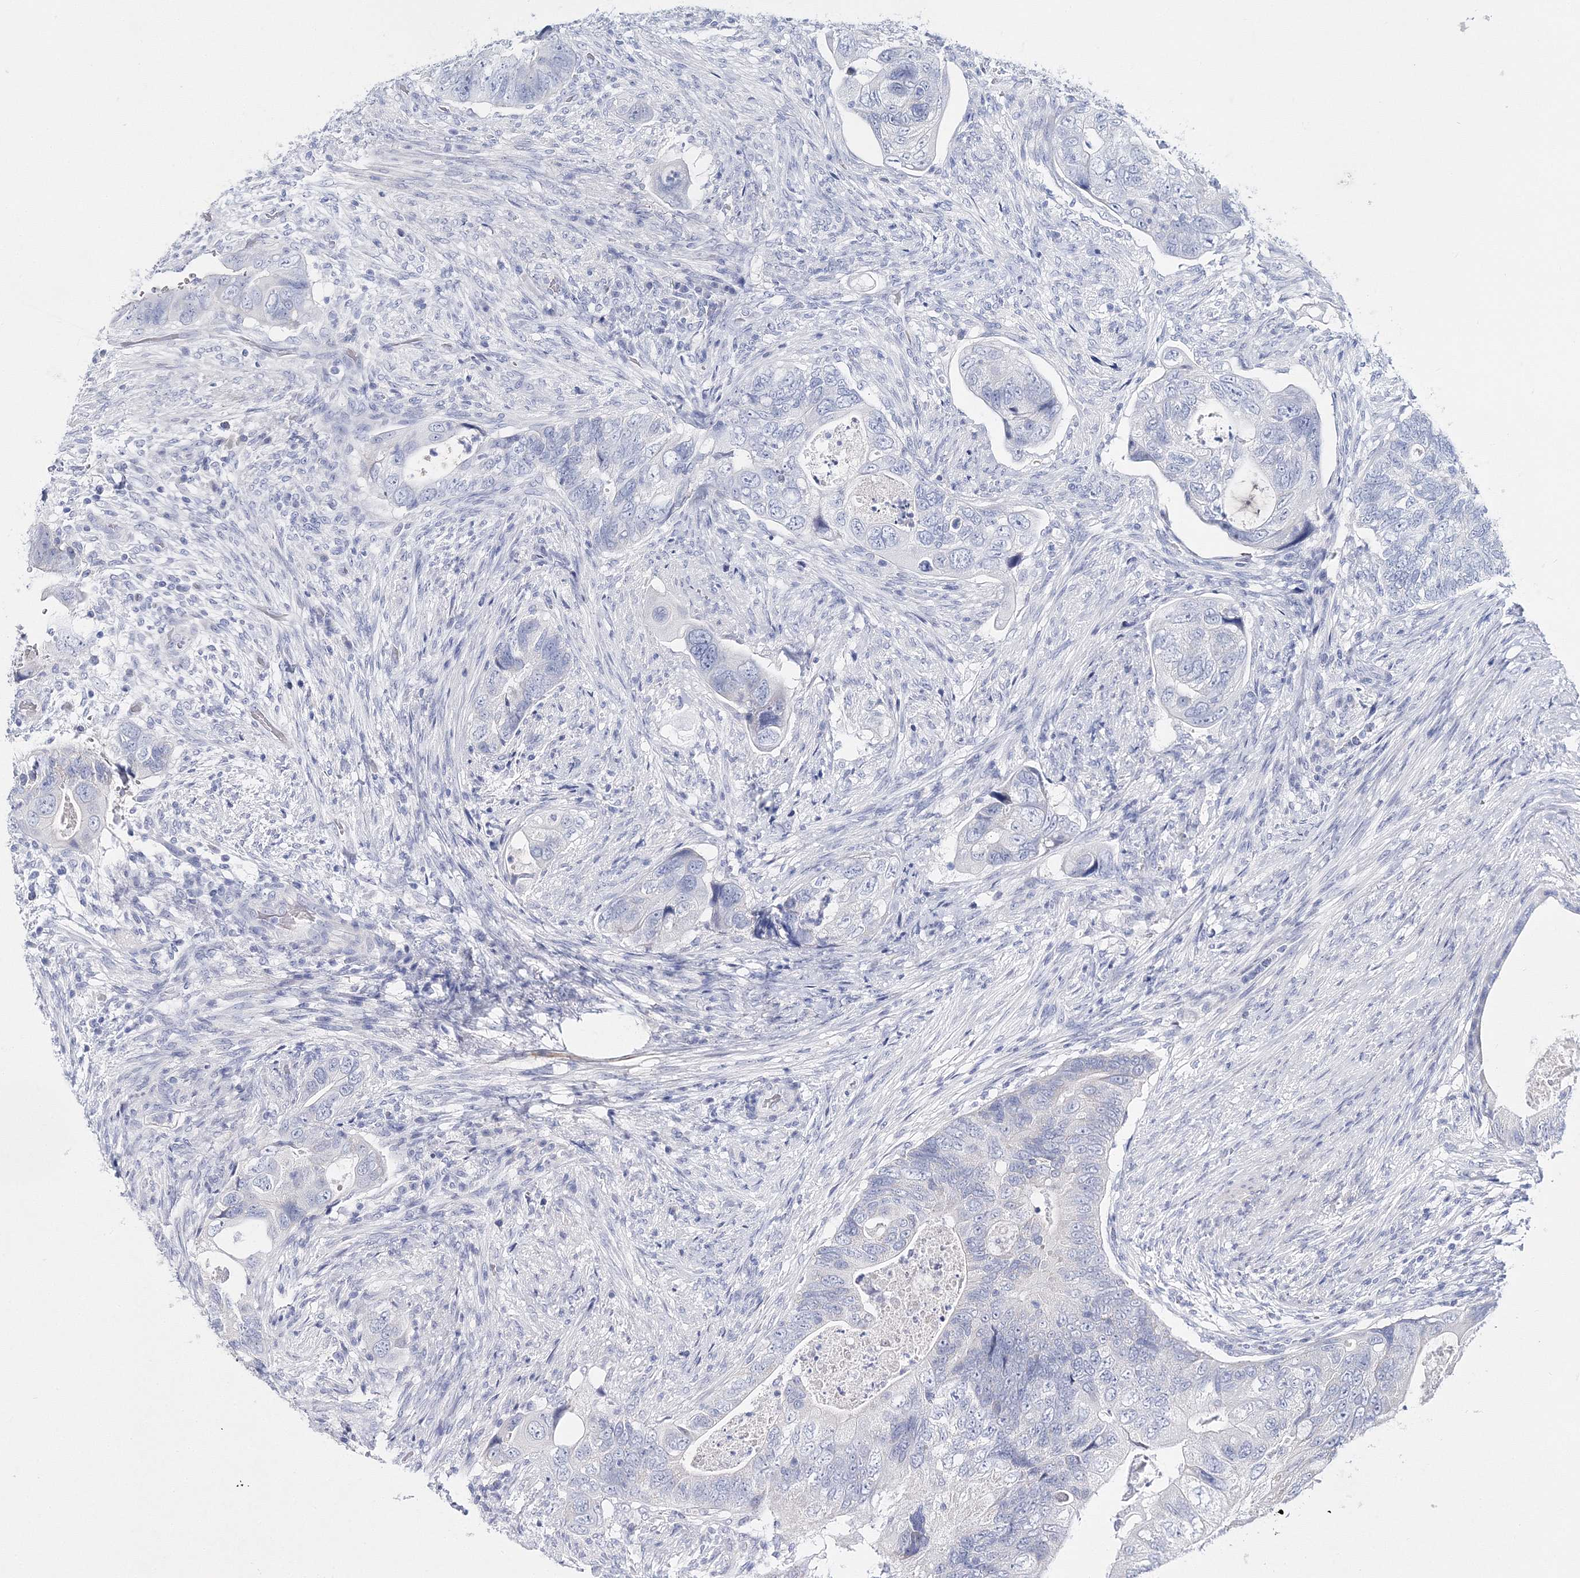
{"staining": {"intensity": "negative", "quantity": "none", "location": "none"}, "tissue": "colorectal cancer", "cell_type": "Tumor cells", "image_type": "cancer", "snomed": [{"axis": "morphology", "description": "Adenocarcinoma, NOS"}, {"axis": "topography", "description": "Rectum"}], "caption": "This is a image of immunohistochemistry staining of adenocarcinoma (colorectal), which shows no positivity in tumor cells.", "gene": "MYOZ2", "patient": {"sex": "male", "age": 63}}